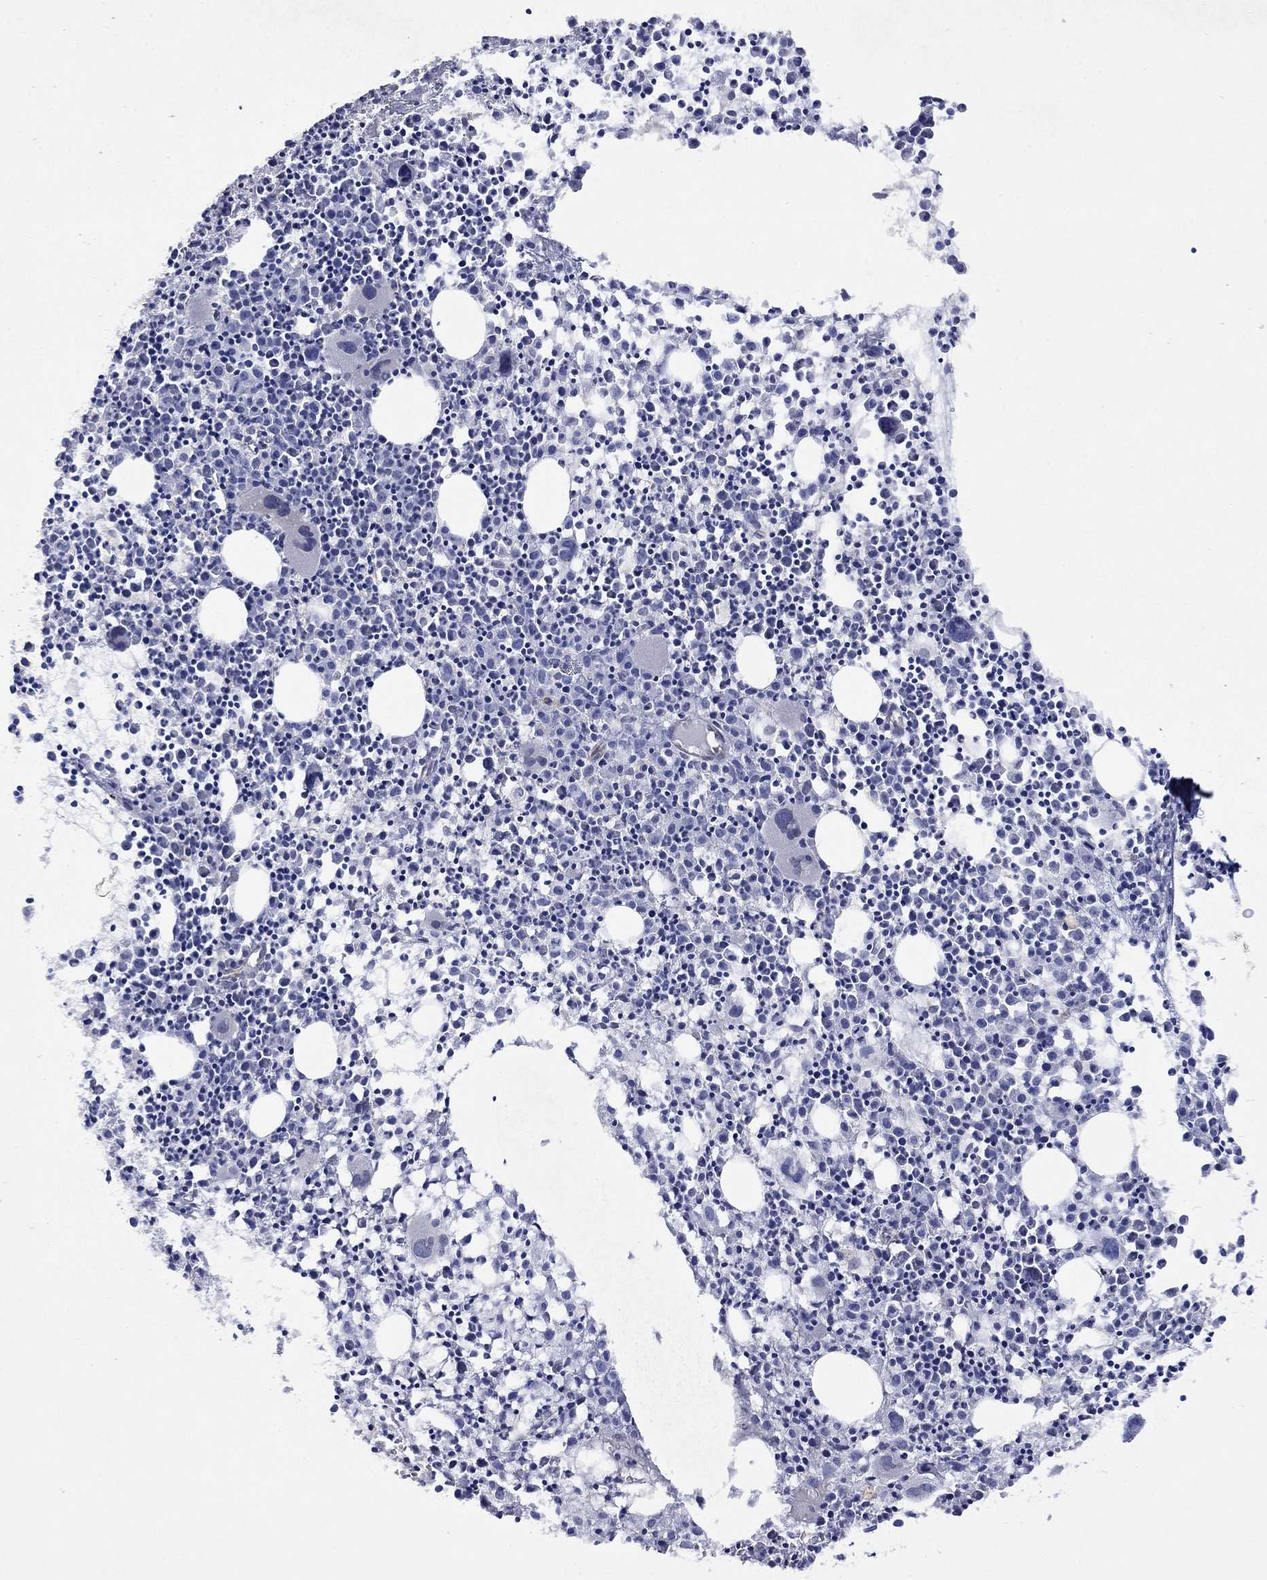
{"staining": {"intensity": "negative", "quantity": "none", "location": "none"}, "tissue": "bone marrow", "cell_type": "Hematopoietic cells", "image_type": "normal", "snomed": [{"axis": "morphology", "description": "Normal tissue, NOS"}, {"axis": "morphology", "description": "Inflammation, NOS"}, {"axis": "topography", "description": "Bone marrow"}], "caption": "High power microscopy micrograph of an IHC micrograph of benign bone marrow, revealing no significant expression in hematopoietic cells. (DAB immunohistochemistry, high magnification).", "gene": "EMC9", "patient": {"sex": "male", "age": 3}}